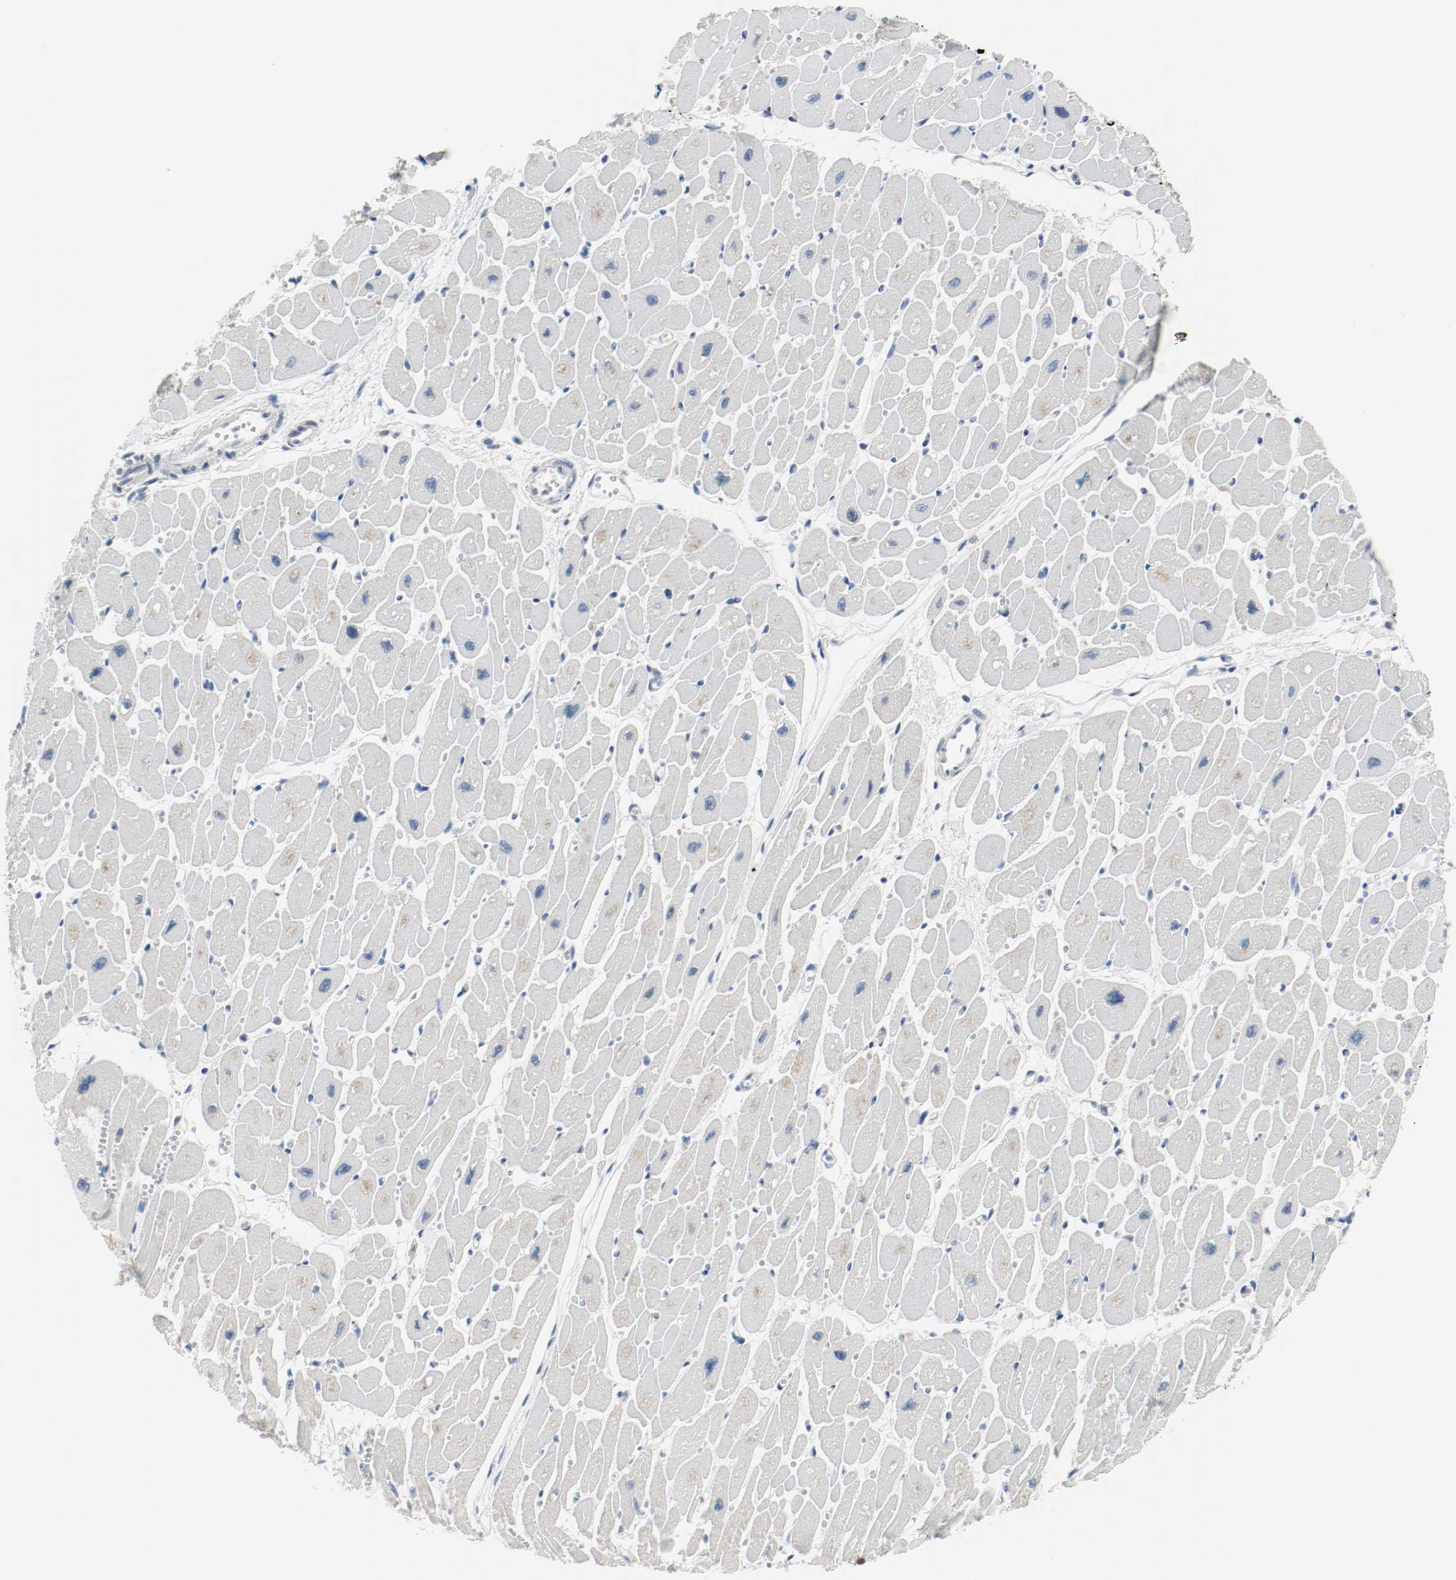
{"staining": {"intensity": "negative", "quantity": "none", "location": "none"}, "tissue": "heart muscle", "cell_type": "Cardiomyocytes", "image_type": "normal", "snomed": [{"axis": "morphology", "description": "Normal tissue, NOS"}, {"axis": "topography", "description": "Heart"}], "caption": "Immunohistochemistry histopathology image of benign heart muscle stained for a protein (brown), which displays no positivity in cardiomyocytes.", "gene": "PPME1", "patient": {"sex": "female", "age": 54}}